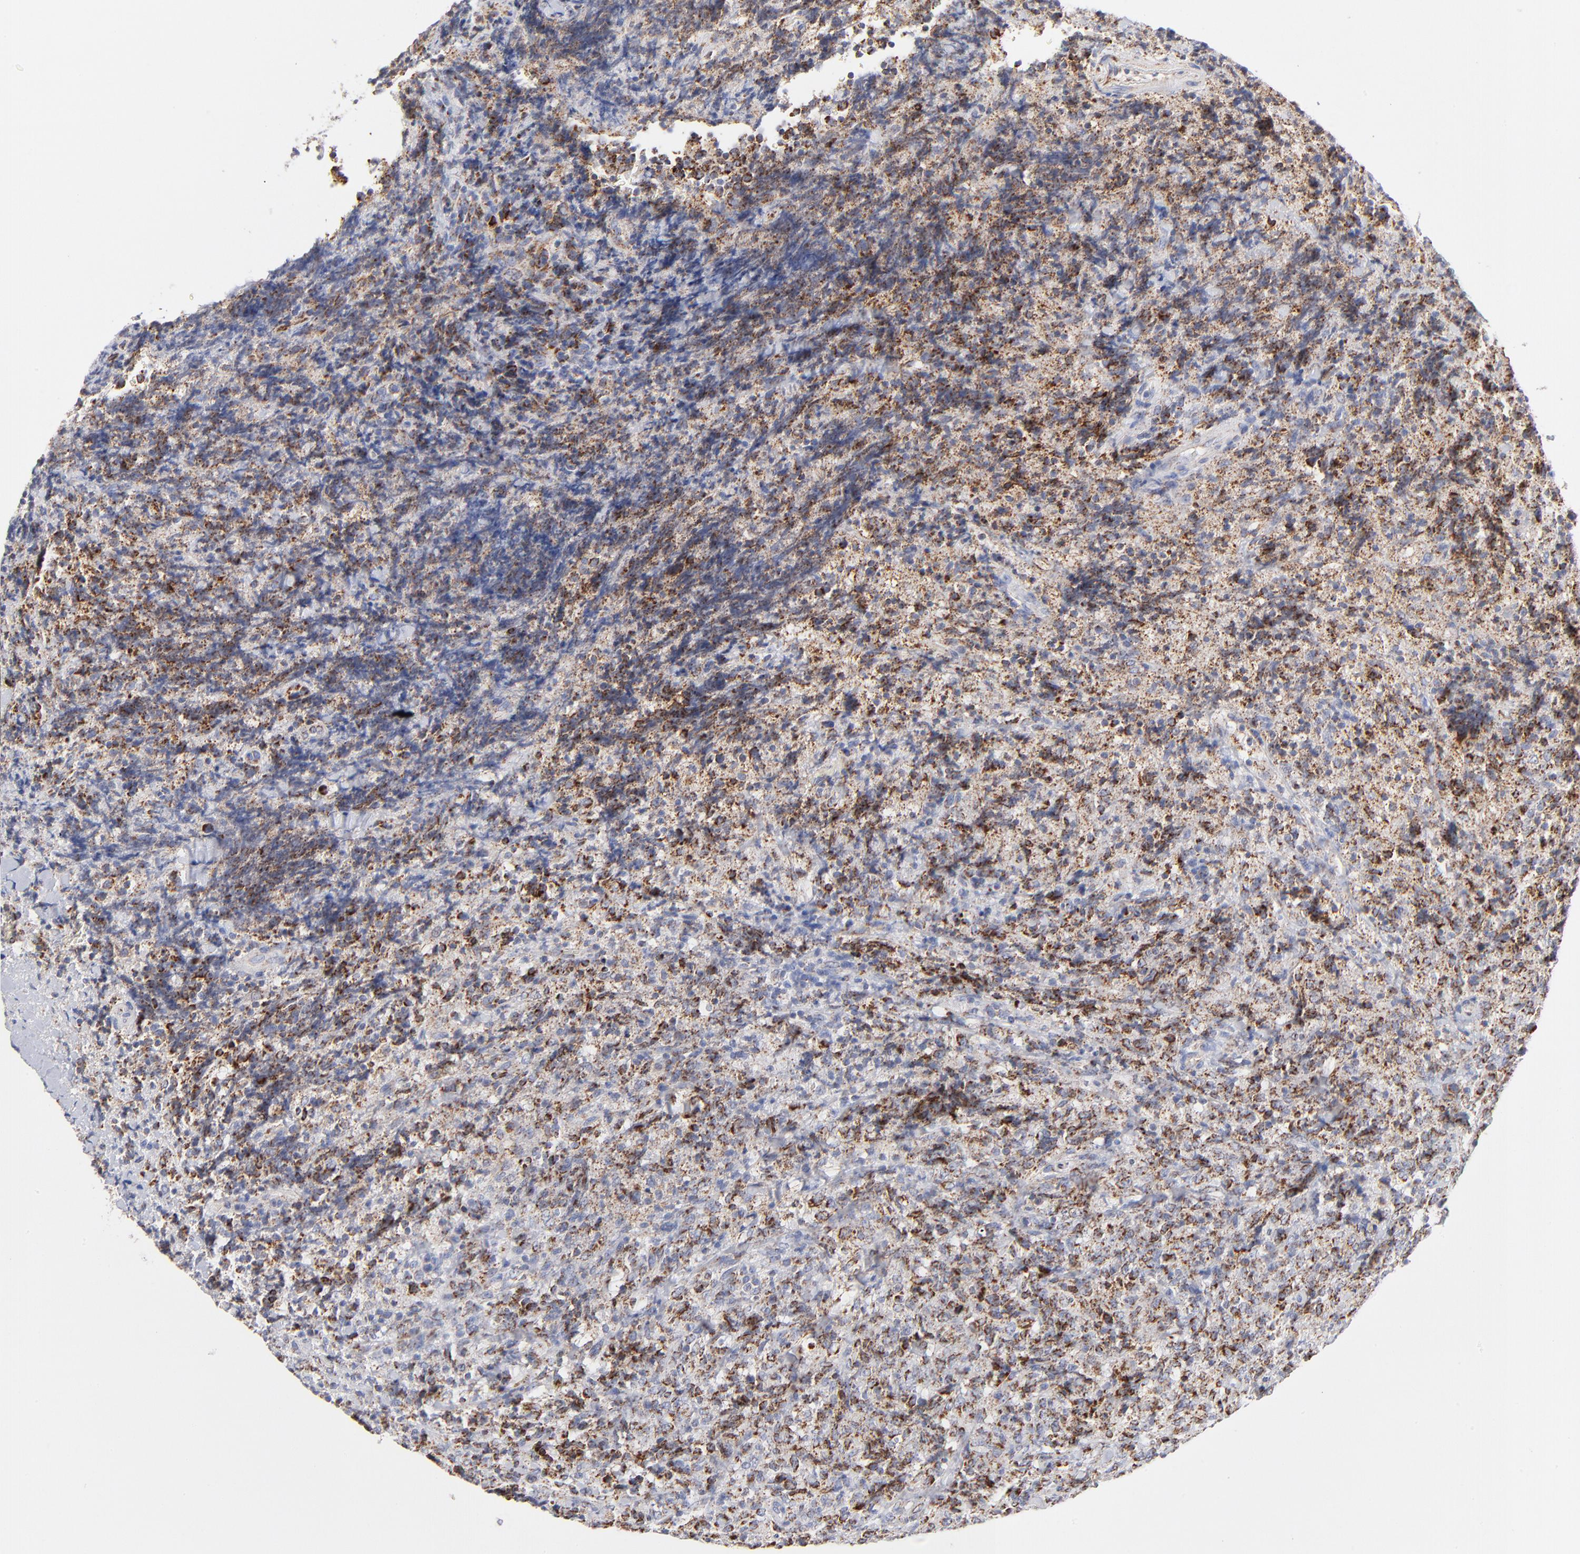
{"staining": {"intensity": "strong", "quantity": ">75%", "location": "cytoplasmic/membranous"}, "tissue": "lymphoma", "cell_type": "Tumor cells", "image_type": "cancer", "snomed": [{"axis": "morphology", "description": "Malignant lymphoma, non-Hodgkin's type, High grade"}, {"axis": "topography", "description": "Tonsil"}], "caption": "An IHC micrograph of tumor tissue is shown. Protein staining in brown shows strong cytoplasmic/membranous positivity in high-grade malignant lymphoma, non-Hodgkin's type within tumor cells. (DAB (3,3'-diaminobenzidine) = brown stain, brightfield microscopy at high magnification).", "gene": "DLAT", "patient": {"sex": "female", "age": 36}}